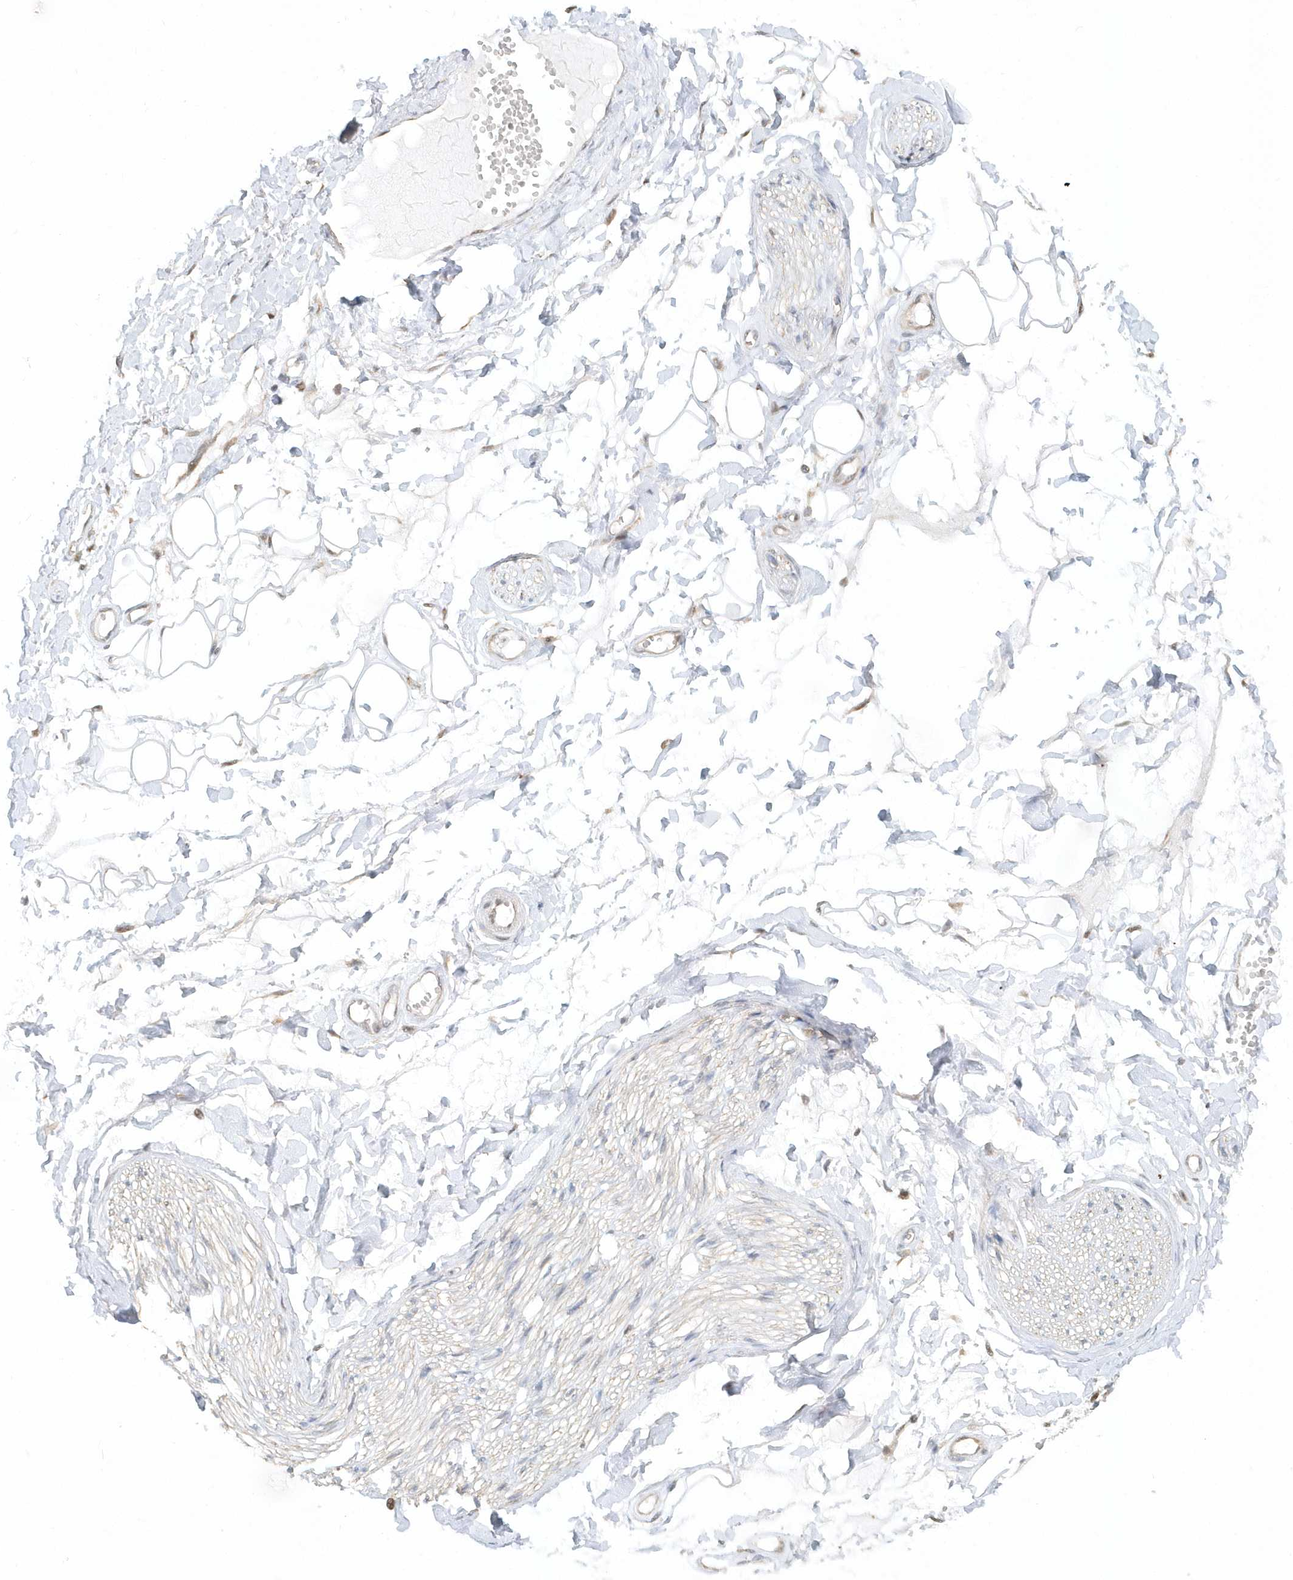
{"staining": {"intensity": "moderate", "quantity": ">75%", "location": "nuclear"}, "tissue": "adipose tissue", "cell_type": "Adipocytes", "image_type": "normal", "snomed": [{"axis": "morphology", "description": "Normal tissue, NOS"}, {"axis": "morphology", "description": "Inflammation, NOS"}, {"axis": "topography", "description": "Salivary gland"}, {"axis": "topography", "description": "Peripheral nerve tissue"}], "caption": "A brown stain shows moderate nuclear expression of a protein in adipocytes of unremarkable adipose tissue.", "gene": "PSMD6", "patient": {"sex": "female", "age": 75}}